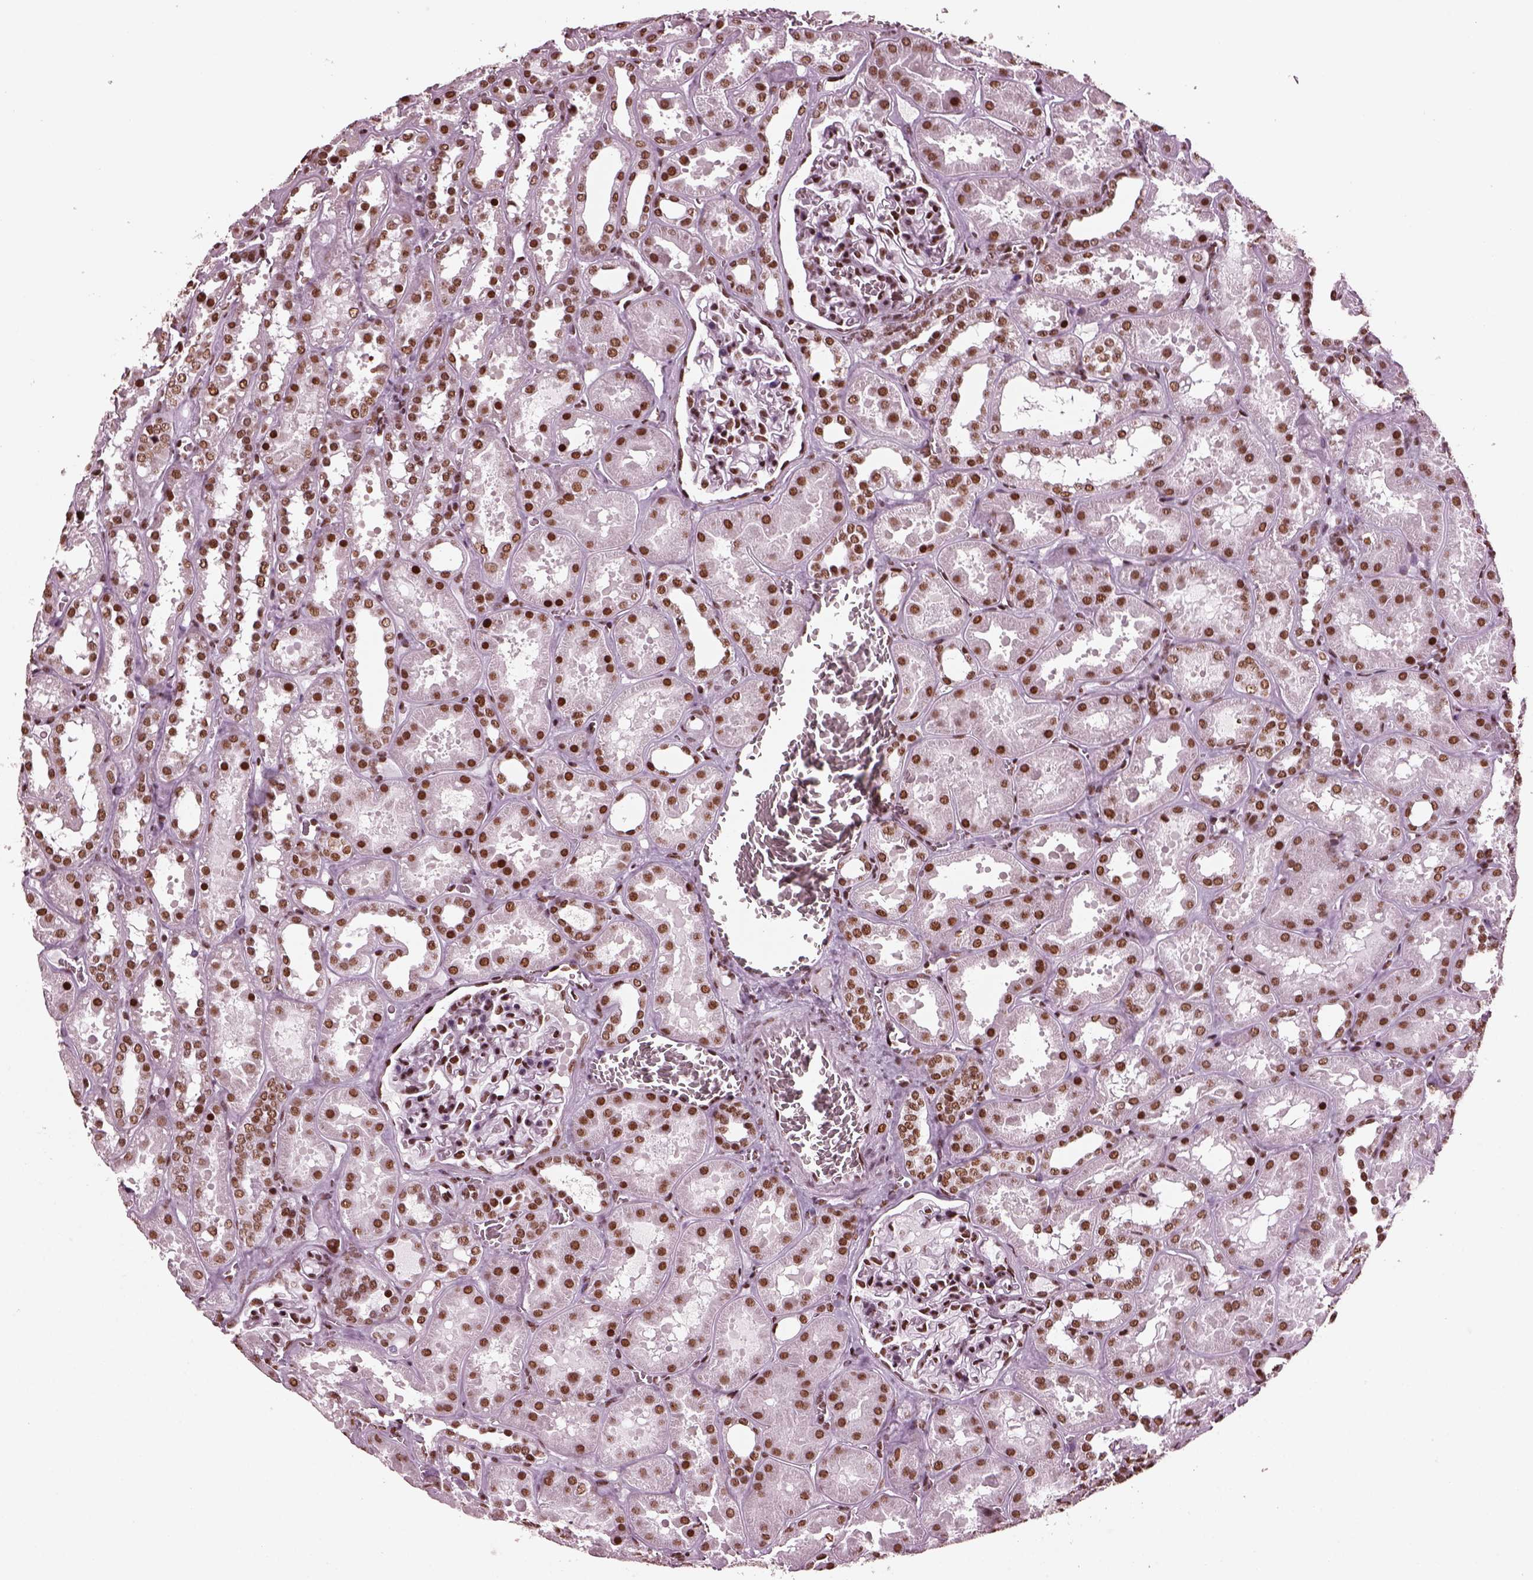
{"staining": {"intensity": "strong", "quantity": ">75%", "location": "nuclear"}, "tissue": "kidney", "cell_type": "Cells in glomeruli", "image_type": "normal", "snomed": [{"axis": "morphology", "description": "Normal tissue, NOS"}, {"axis": "topography", "description": "Kidney"}], "caption": "A brown stain highlights strong nuclear positivity of a protein in cells in glomeruli of unremarkable kidney. (brown staining indicates protein expression, while blue staining denotes nuclei).", "gene": "CBFA2T3", "patient": {"sex": "female", "age": 41}}